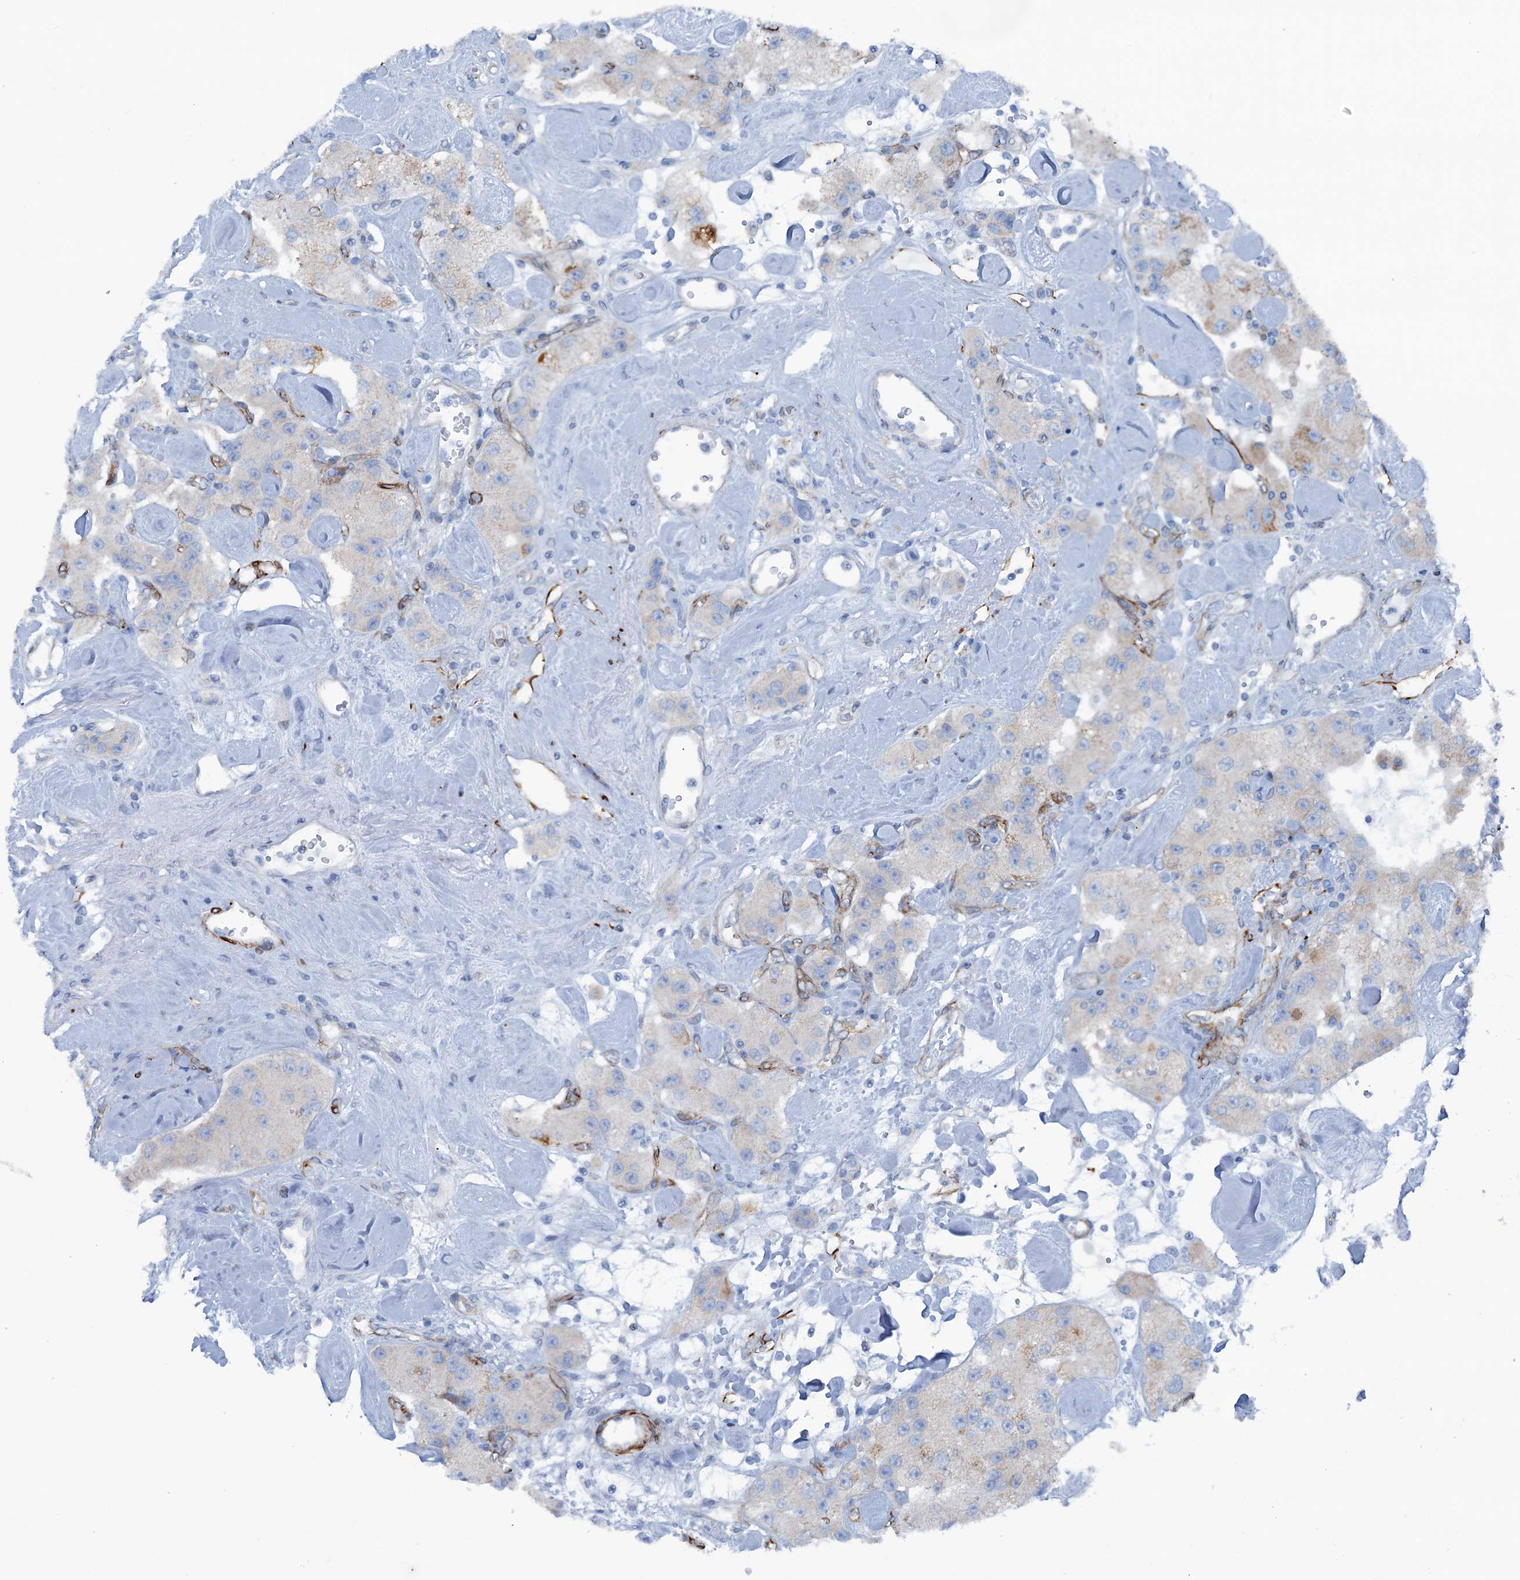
{"staining": {"intensity": "negative", "quantity": "none", "location": "none"}, "tissue": "carcinoid", "cell_type": "Tumor cells", "image_type": "cancer", "snomed": [{"axis": "morphology", "description": "Carcinoid, malignant, NOS"}, {"axis": "topography", "description": "Pancreas"}], "caption": "Photomicrograph shows no protein staining in tumor cells of carcinoid tissue.", "gene": "CALCOCO1", "patient": {"sex": "male", "age": 41}}